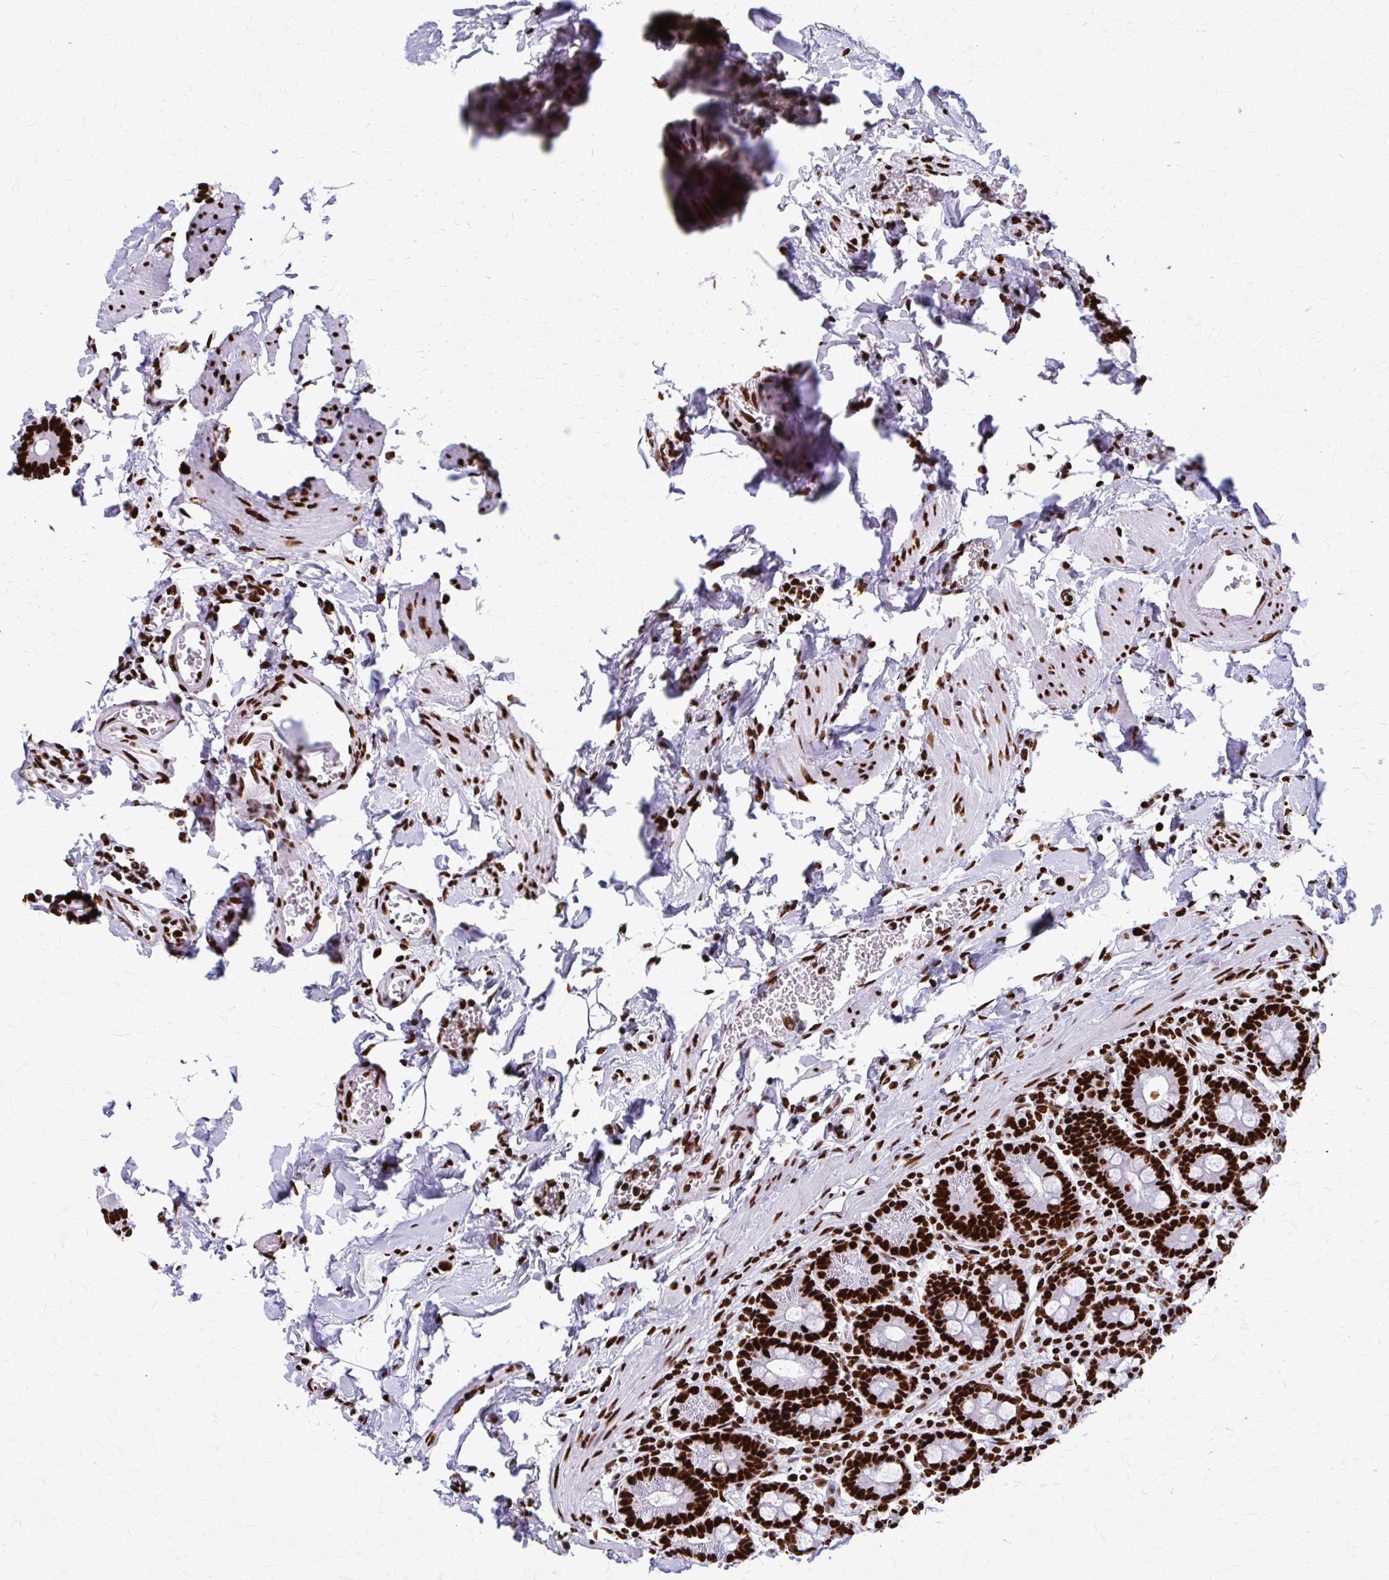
{"staining": {"intensity": "strong", "quantity": ">75%", "location": "nuclear"}, "tissue": "duodenum", "cell_type": "Glandular cells", "image_type": "normal", "snomed": [{"axis": "morphology", "description": "Normal tissue, NOS"}, {"axis": "topography", "description": "Pancreas"}, {"axis": "topography", "description": "Duodenum"}], "caption": "The photomicrograph shows a brown stain indicating the presence of a protein in the nuclear of glandular cells in duodenum.", "gene": "SFPQ", "patient": {"sex": "male", "age": 59}}